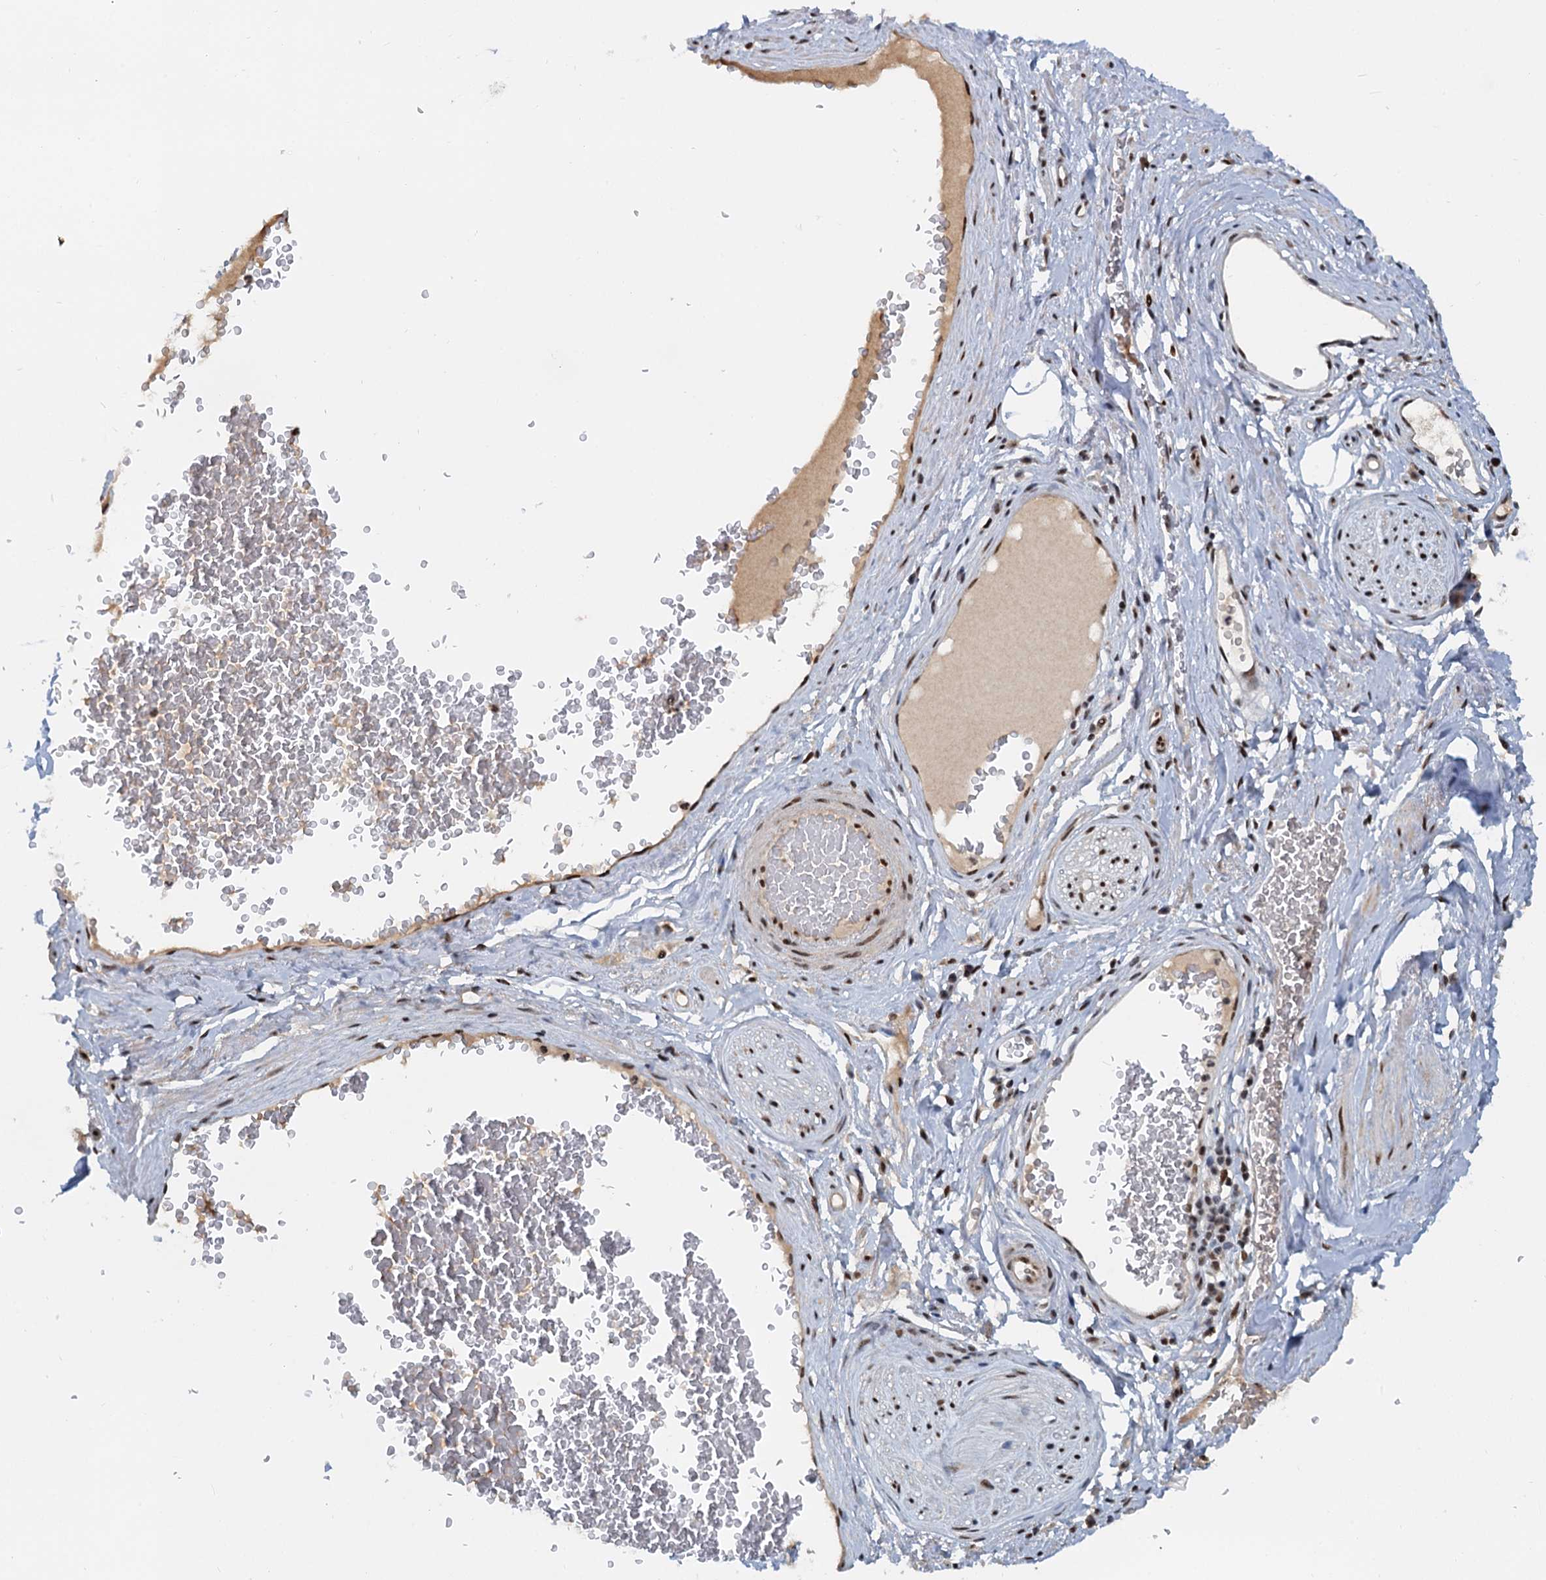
{"staining": {"intensity": "moderate", "quantity": ">75%", "location": "nuclear"}, "tissue": "soft tissue", "cell_type": "Fibroblasts", "image_type": "normal", "snomed": [{"axis": "morphology", "description": "Normal tissue, NOS"}, {"axis": "morphology", "description": "Adenocarcinoma, NOS"}, {"axis": "topography", "description": "Rectum"}, {"axis": "topography", "description": "Vagina"}, {"axis": "topography", "description": "Peripheral nerve tissue"}], "caption": "A brown stain highlights moderate nuclear staining of a protein in fibroblasts of normal soft tissue.", "gene": "WBP4", "patient": {"sex": "female", "age": 71}}